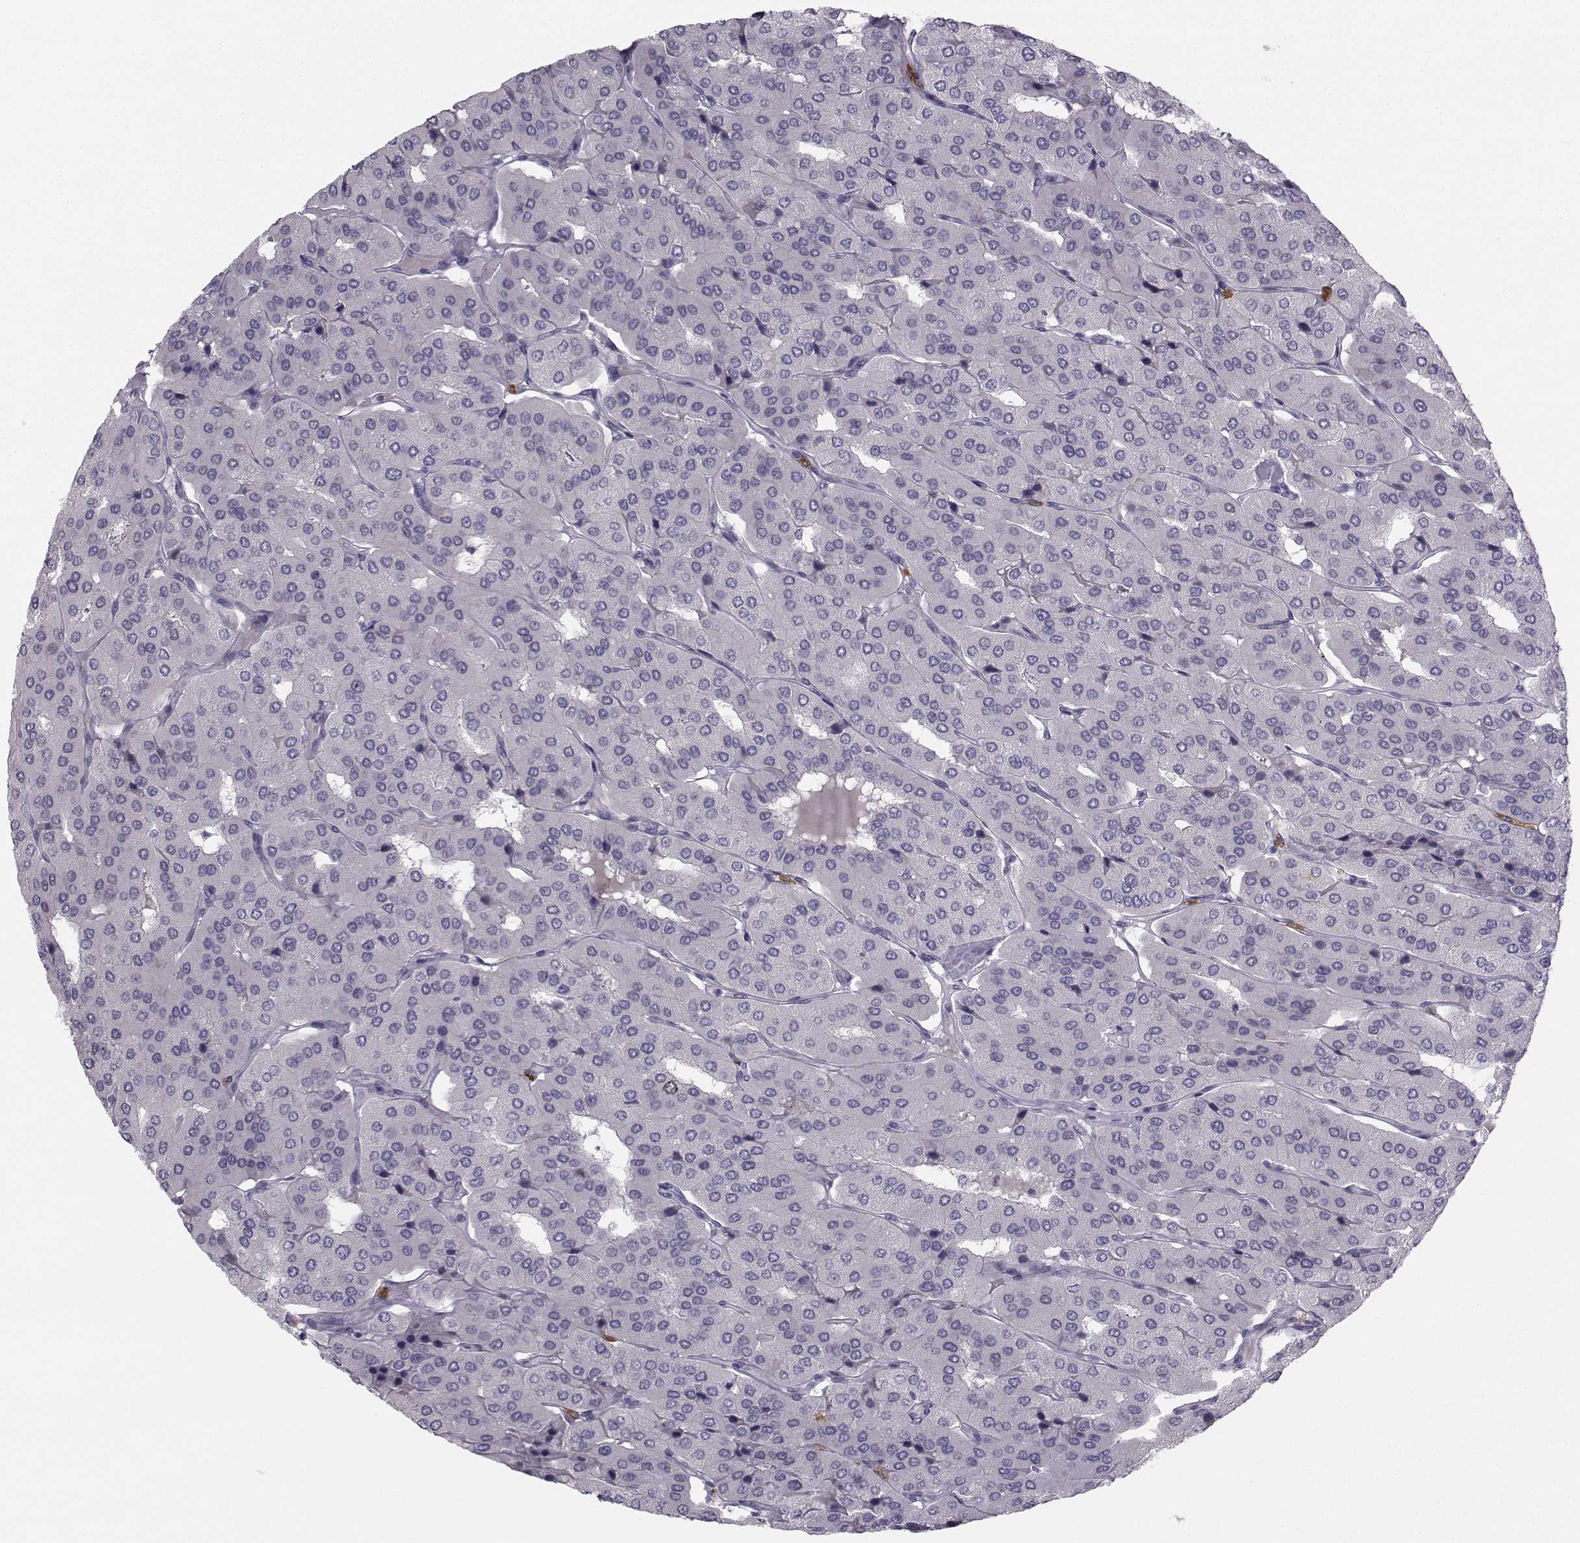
{"staining": {"intensity": "negative", "quantity": "none", "location": "none"}, "tissue": "parathyroid gland", "cell_type": "Glandular cells", "image_type": "normal", "snomed": [{"axis": "morphology", "description": "Normal tissue, NOS"}, {"axis": "morphology", "description": "Adenoma, NOS"}, {"axis": "topography", "description": "Parathyroid gland"}], "caption": "Immunohistochemical staining of normal human parathyroid gland reveals no significant positivity in glandular cells.", "gene": "LRP8", "patient": {"sex": "female", "age": 86}}